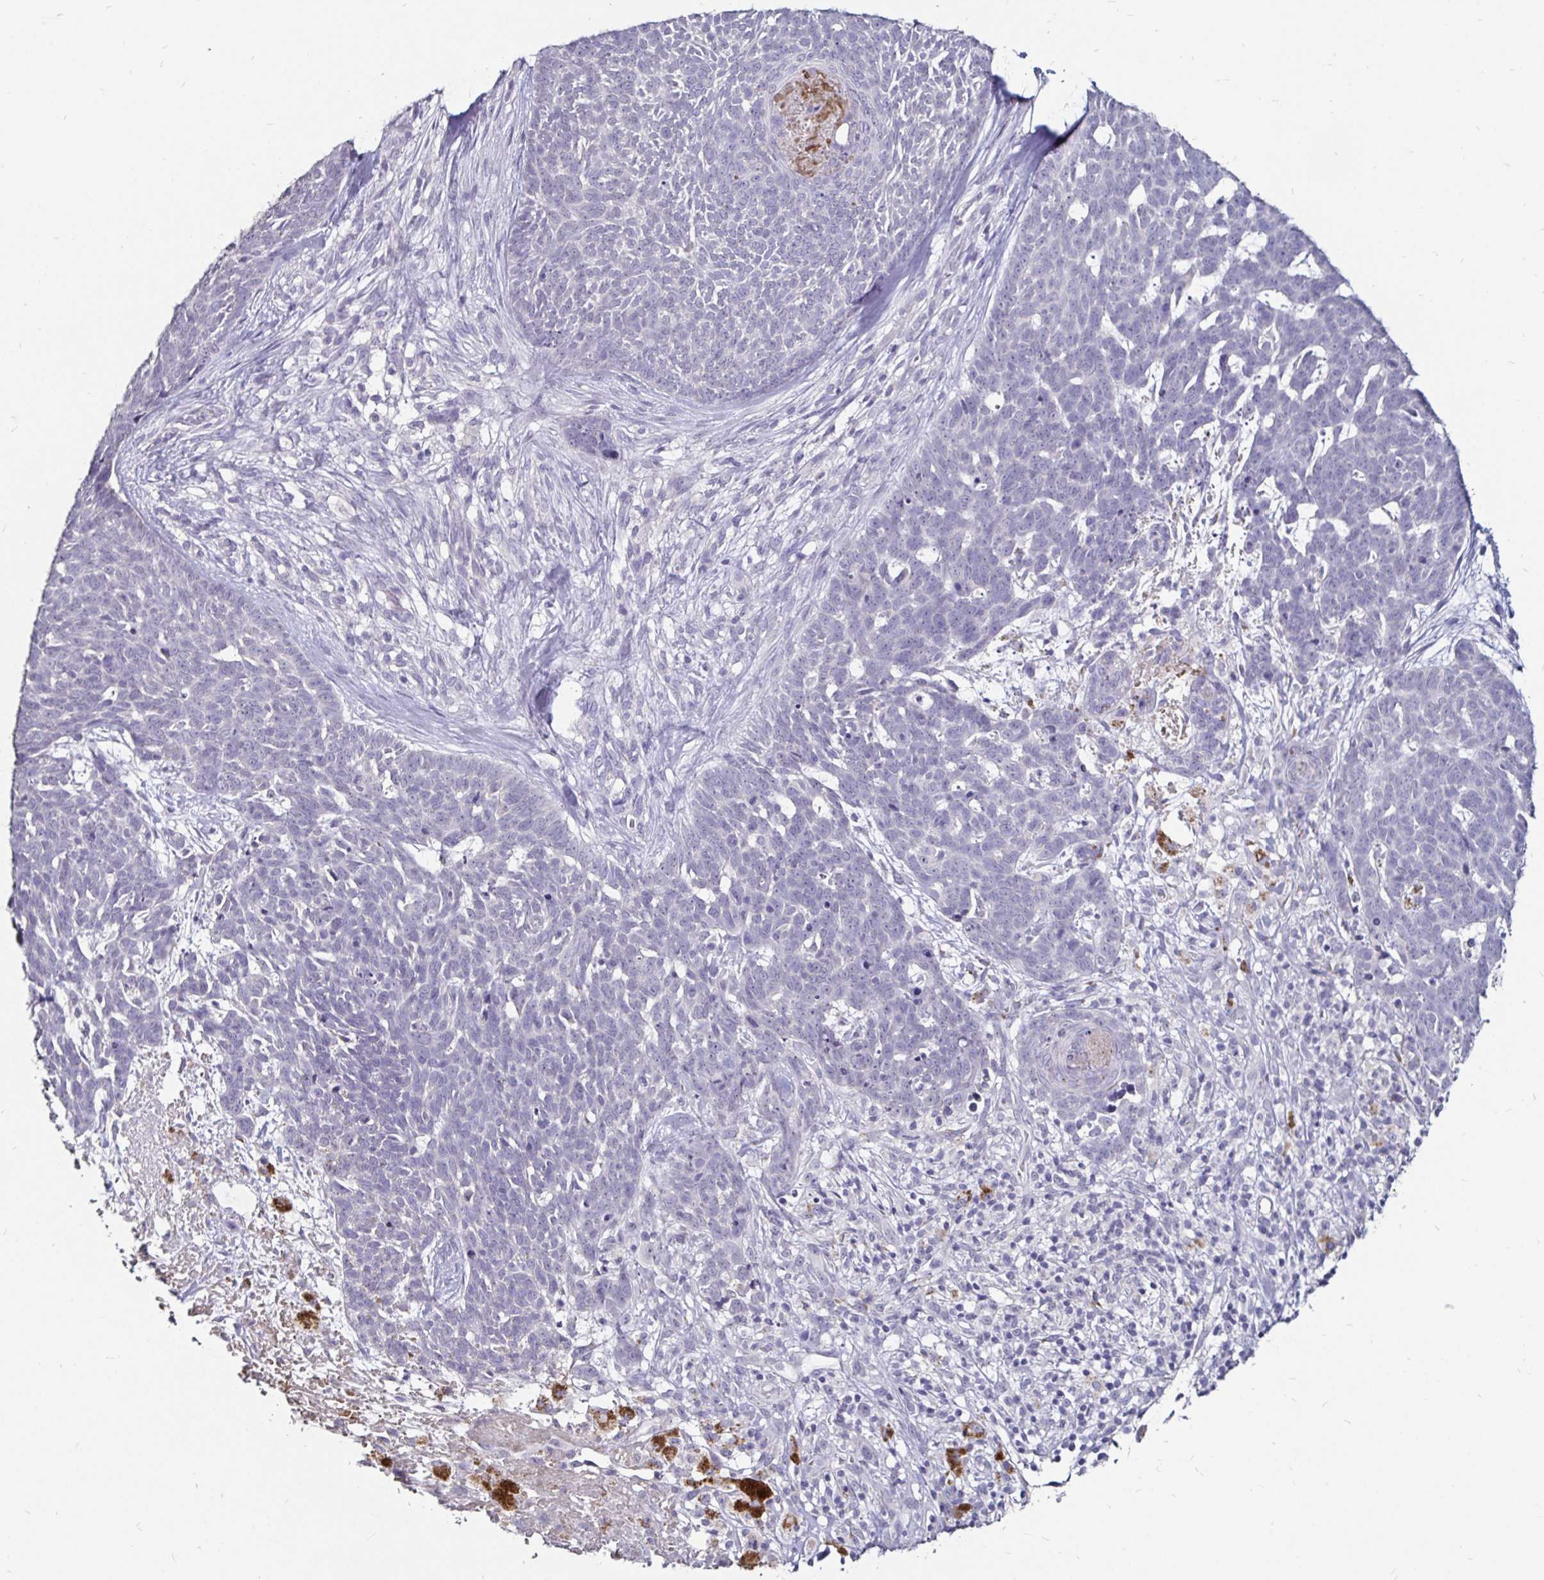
{"staining": {"intensity": "negative", "quantity": "none", "location": "none"}, "tissue": "skin cancer", "cell_type": "Tumor cells", "image_type": "cancer", "snomed": [{"axis": "morphology", "description": "Basal cell carcinoma"}, {"axis": "topography", "description": "Skin"}], "caption": "Micrograph shows no protein expression in tumor cells of skin cancer (basal cell carcinoma) tissue. Brightfield microscopy of immunohistochemistry (IHC) stained with DAB (3,3'-diaminobenzidine) (brown) and hematoxylin (blue), captured at high magnification.", "gene": "FAIM2", "patient": {"sex": "female", "age": 78}}